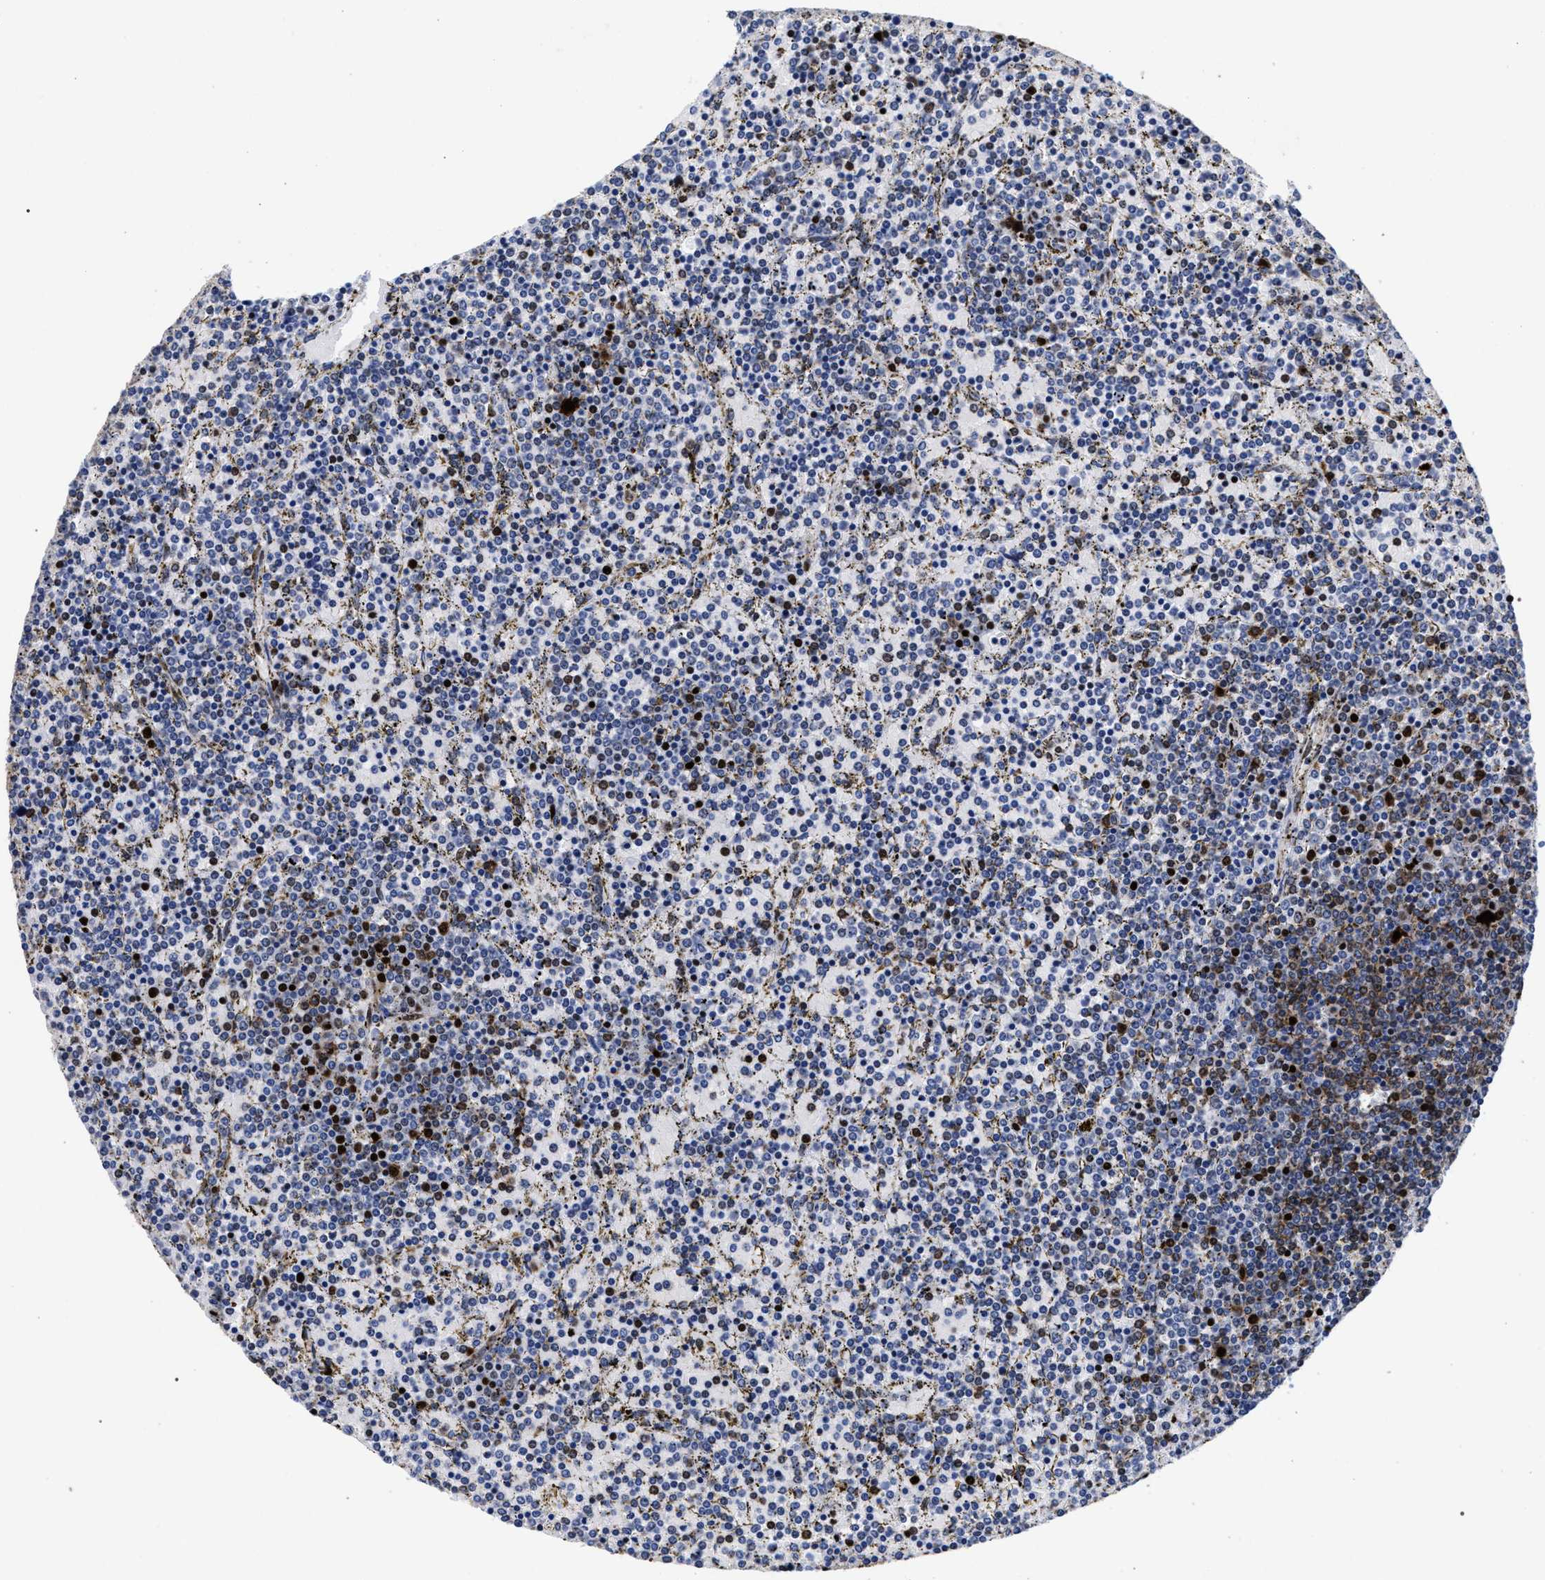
{"staining": {"intensity": "moderate", "quantity": "<25%", "location": "cytoplasmic/membranous,nuclear"}, "tissue": "lymphoma", "cell_type": "Tumor cells", "image_type": "cancer", "snomed": [{"axis": "morphology", "description": "Malignant lymphoma, non-Hodgkin's type, Low grade"}, {"axis": "topography", "description": "Spleen"}], "caption": "Lymphoma stained for a protein exhibits moderate cytoplasmic/membranous and nuclear positivity in tumor cells.", "gene": "HNRNPA1", "patient": {"sex": "female", "age": 77}}